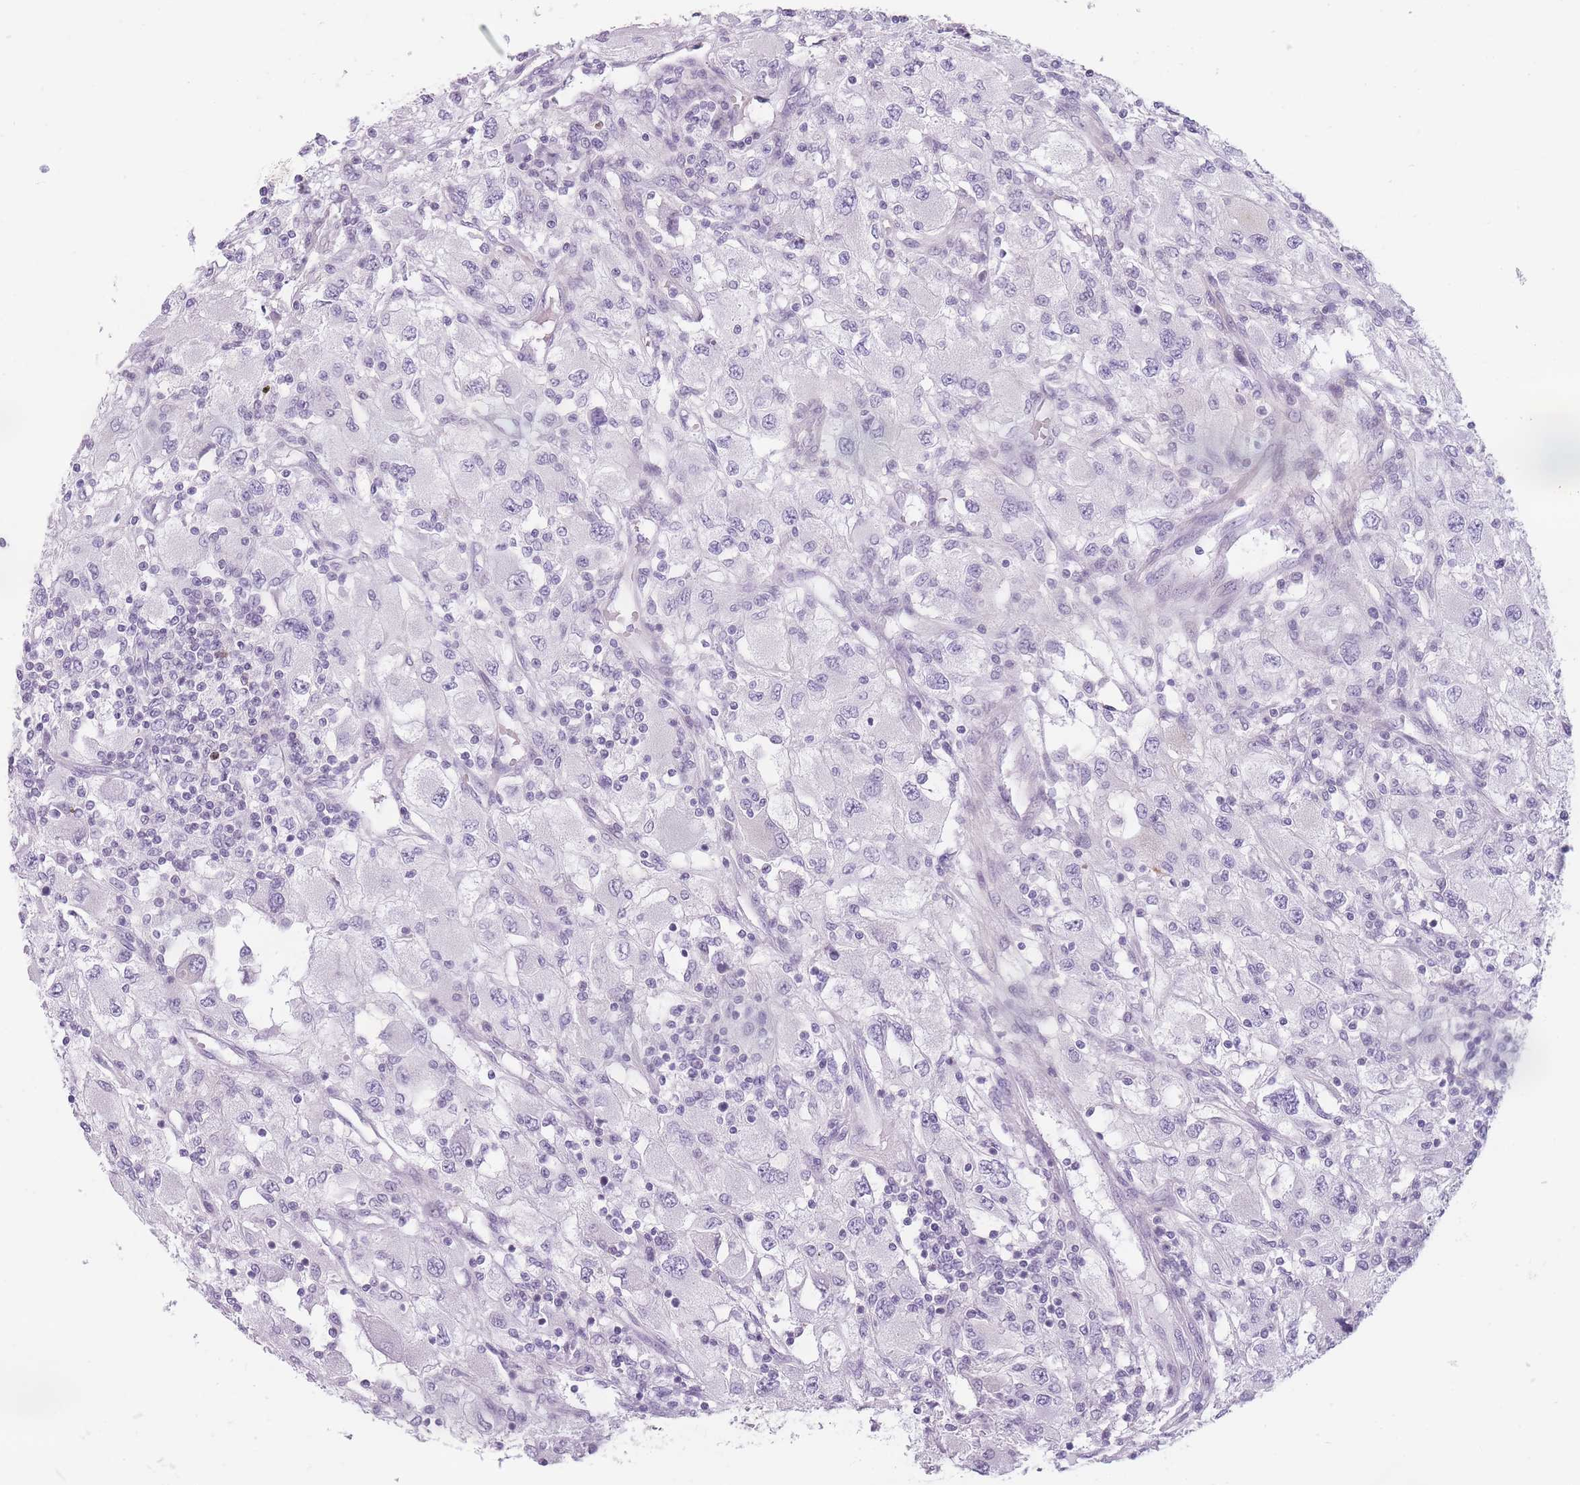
{"staining": {"intensity": "negative", "quantity": "none", "location": "none"}, "tissue": "renal cancer", "cell_type": "Tumor cells", "image_type": "cancer", "snomed": [{"axis": "morphology", "description": "Adenocarcinoma, NOS"}, {"axis": "topography", "description": "Kidney"}], "caption": "This micrograph is of renal cancer stained with immunohistochemistry to label a protein in brown with the nuclei are counter-stained blue. There is no expression in tumor cells.", "gene": "GGT1", "patient": {"sex": "female", "age": 67}}